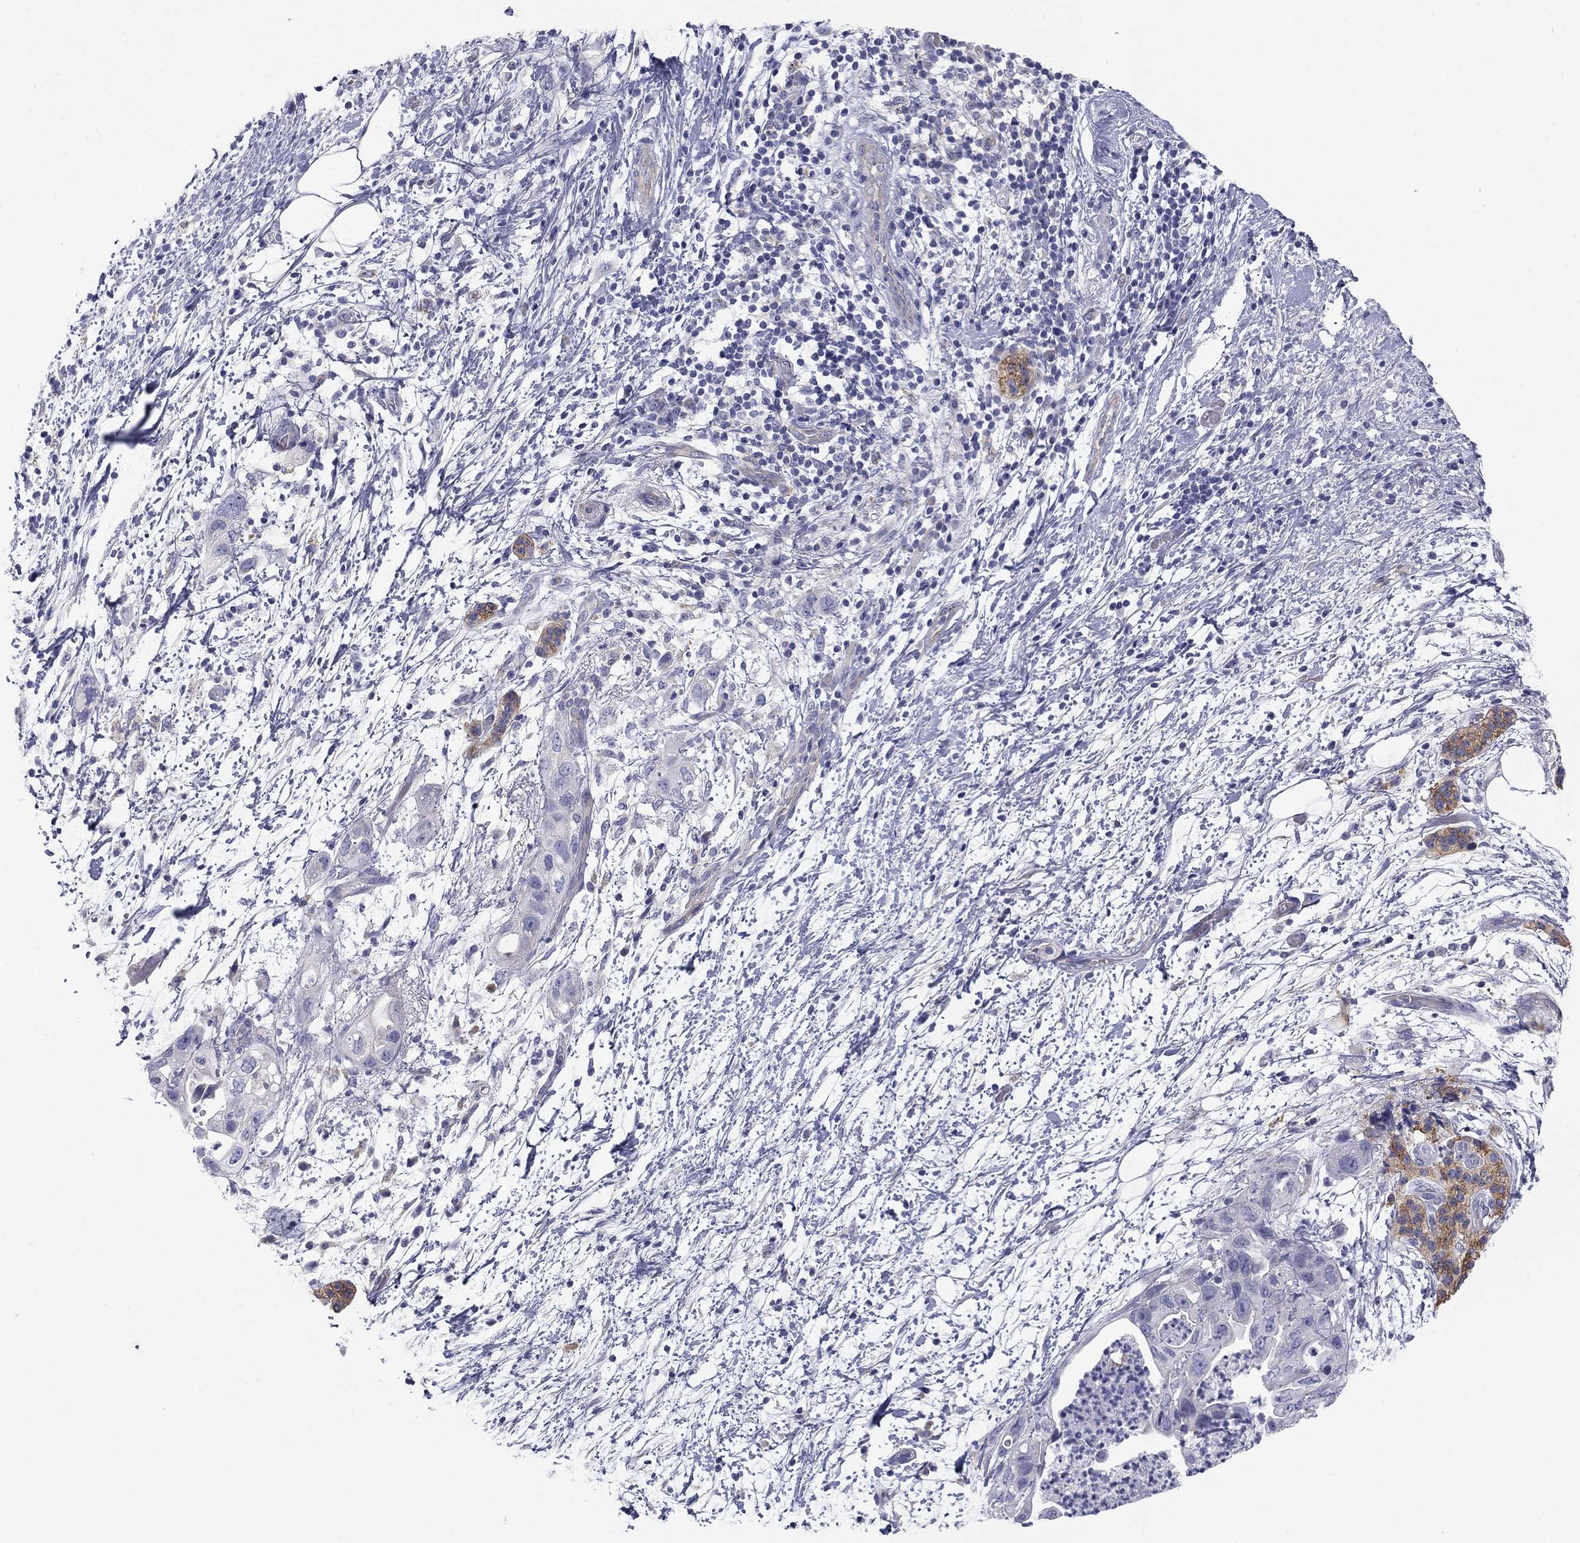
{"staining": {"intensity": "strong", "quantity": "<25%", "location": "cytoplasmic/membranous"}, "tissue": "pancreatic cancer", "cell_type": "Tumor cells", "image_type": "cancer", "snomed": [{"axis": "morphology", "description": "Adenocarcinoma, NOS"}, {"axis": "topography", "description": "Pancreas"}], "caption": "The histopathology image reveals immunohistochemical staining of pancreatic cancer (adenocarcinoma). There is strong cytoplasmic/membranous expression is identified in approximately <25% of tumor cells.", "gene": "SEPTIN3", "patient": {"sex": "female", "age": 72}}